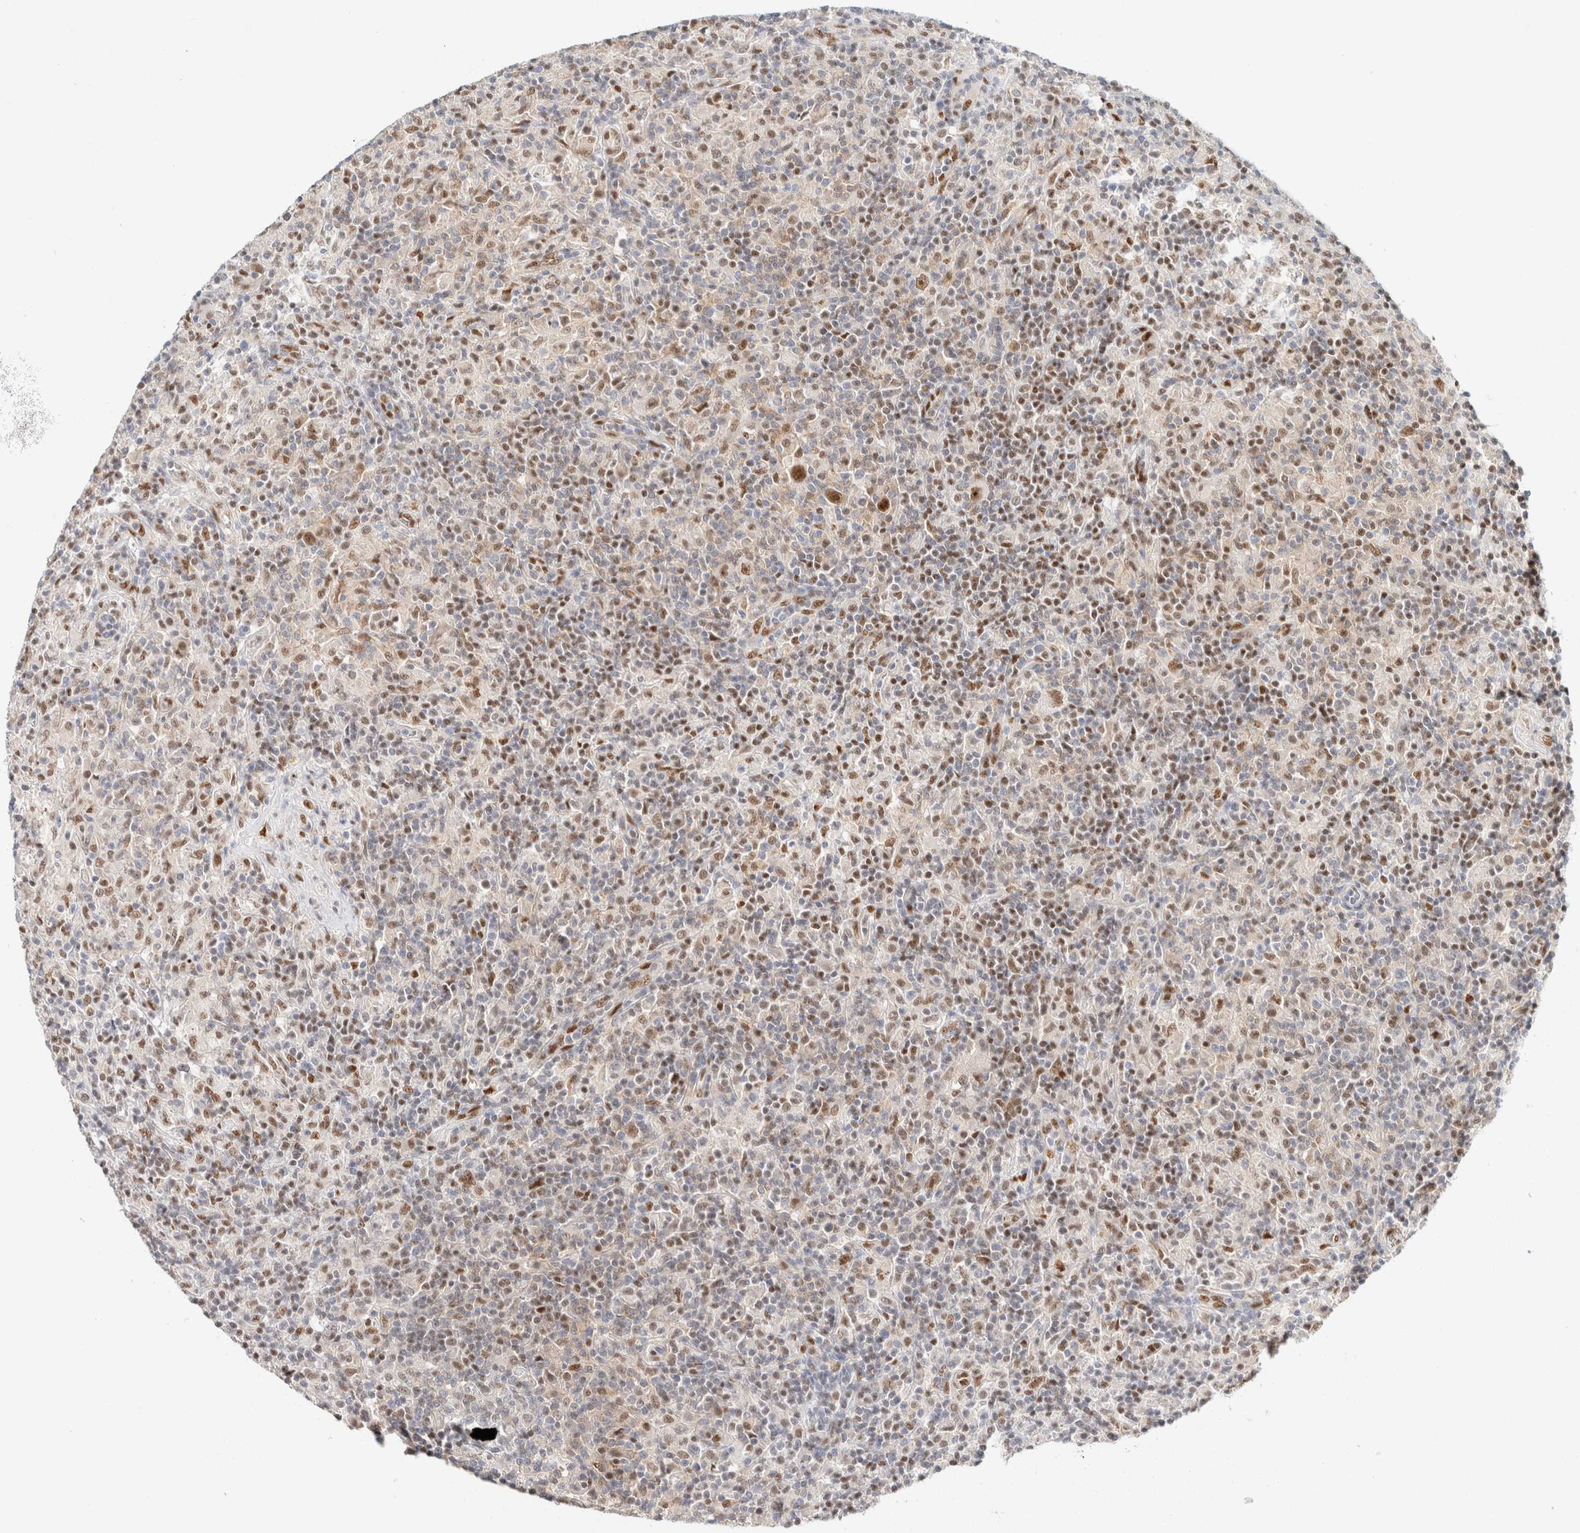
{"staining": {"intensity": "moderate", "quantity": ">75%", "location": "nuclear"}, "tissue": "lymphoma", "cell_type": "Tumor cells", "image_type": "cancer", "snomed": [{"axis": "morphology", "description": "Hodgkin's disease, NOS"}, {"axis": "topography", "description": "Lymph node"}], "caption": "Protein staining shows moderate nuclear staining in approximately >75% of tumor cells in Hodgkin's disease.", "gene": "ZNF768", "patient": {"sex": "male", "age": 70}}